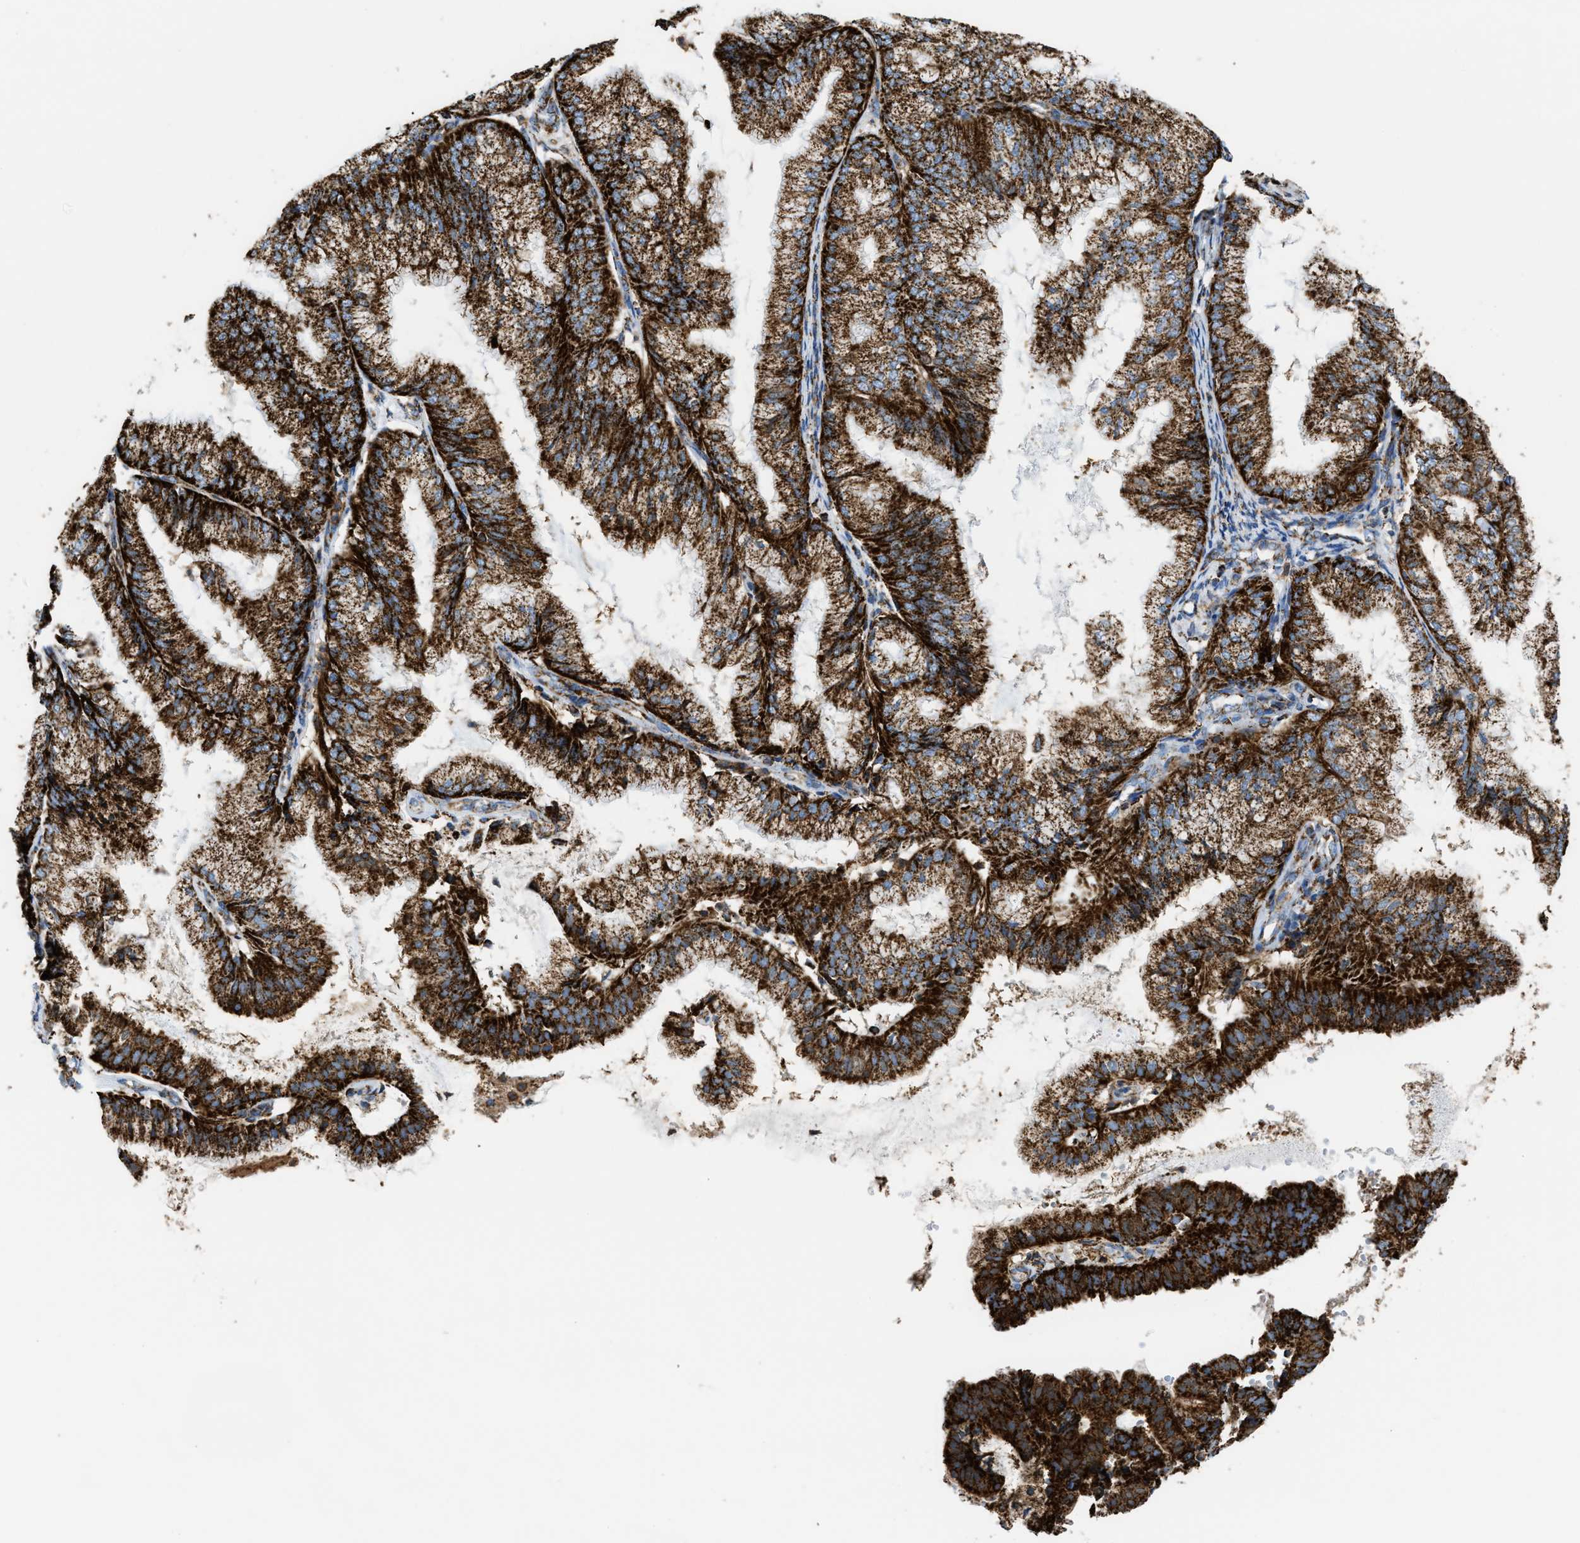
{"staining": {"intensity": "strong", "quantity": ">75%", "location": "cytoplasmic/membranous"}, "tissue": "endometrial cancer", "cell_type": "Tumor cells", "image_type": "cancer", "snomed": [{"axis": "morphology", "description": "Adenocarcinoma, NOS"}, {"axis": "topography", "description": "Endometrium"}], "caption": "The photomicrograph exhibits immunohistochemical staining of endometrial cancer (adenocarcinoma). There is strong cytoplasmic/membranous staining is identified in approximately >75% of tumor cells.", "gene": "ECHS1", "patient": {"sex": "female", "age": 63}}